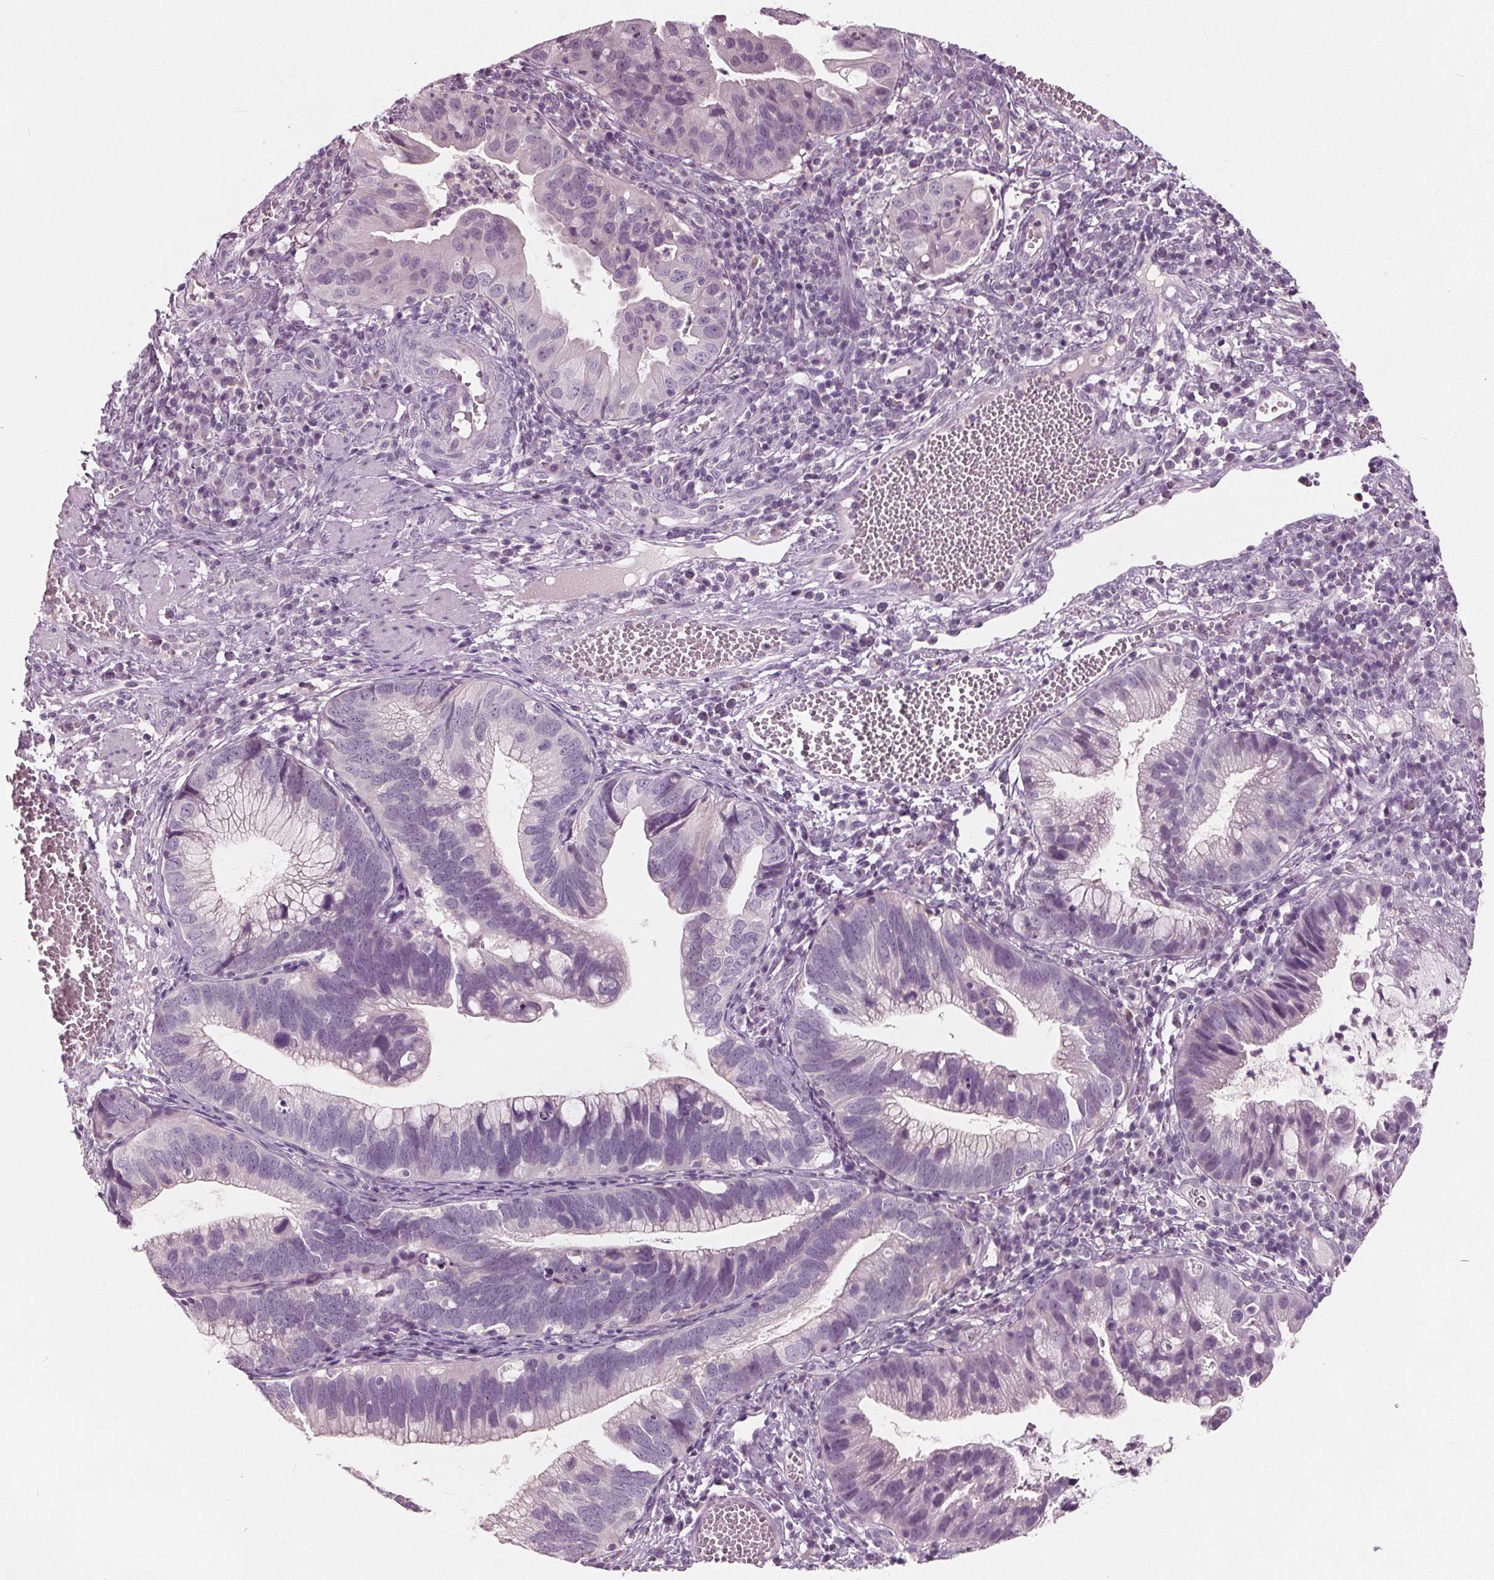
{"staining": {"intensity": "negative", "quantity": "none", "location": "none"}, "tissue": "cervical cancer", "cell_type": "Tumor cells", "image_type": "cancer", "snomed": [{"axis": "morphology", "description": "Adenocarcinoma, NOS"}, {"axis": "topography", "description": "Cervix"}], "caption": "Immunohistochemistry histopathology image of cervical cancer (adenocarcinoma) stained for a protein (brown), which reveals no staining in tumor cells.", "gene": "TKFC", "patient": {"sex": "female", "age": 34}}